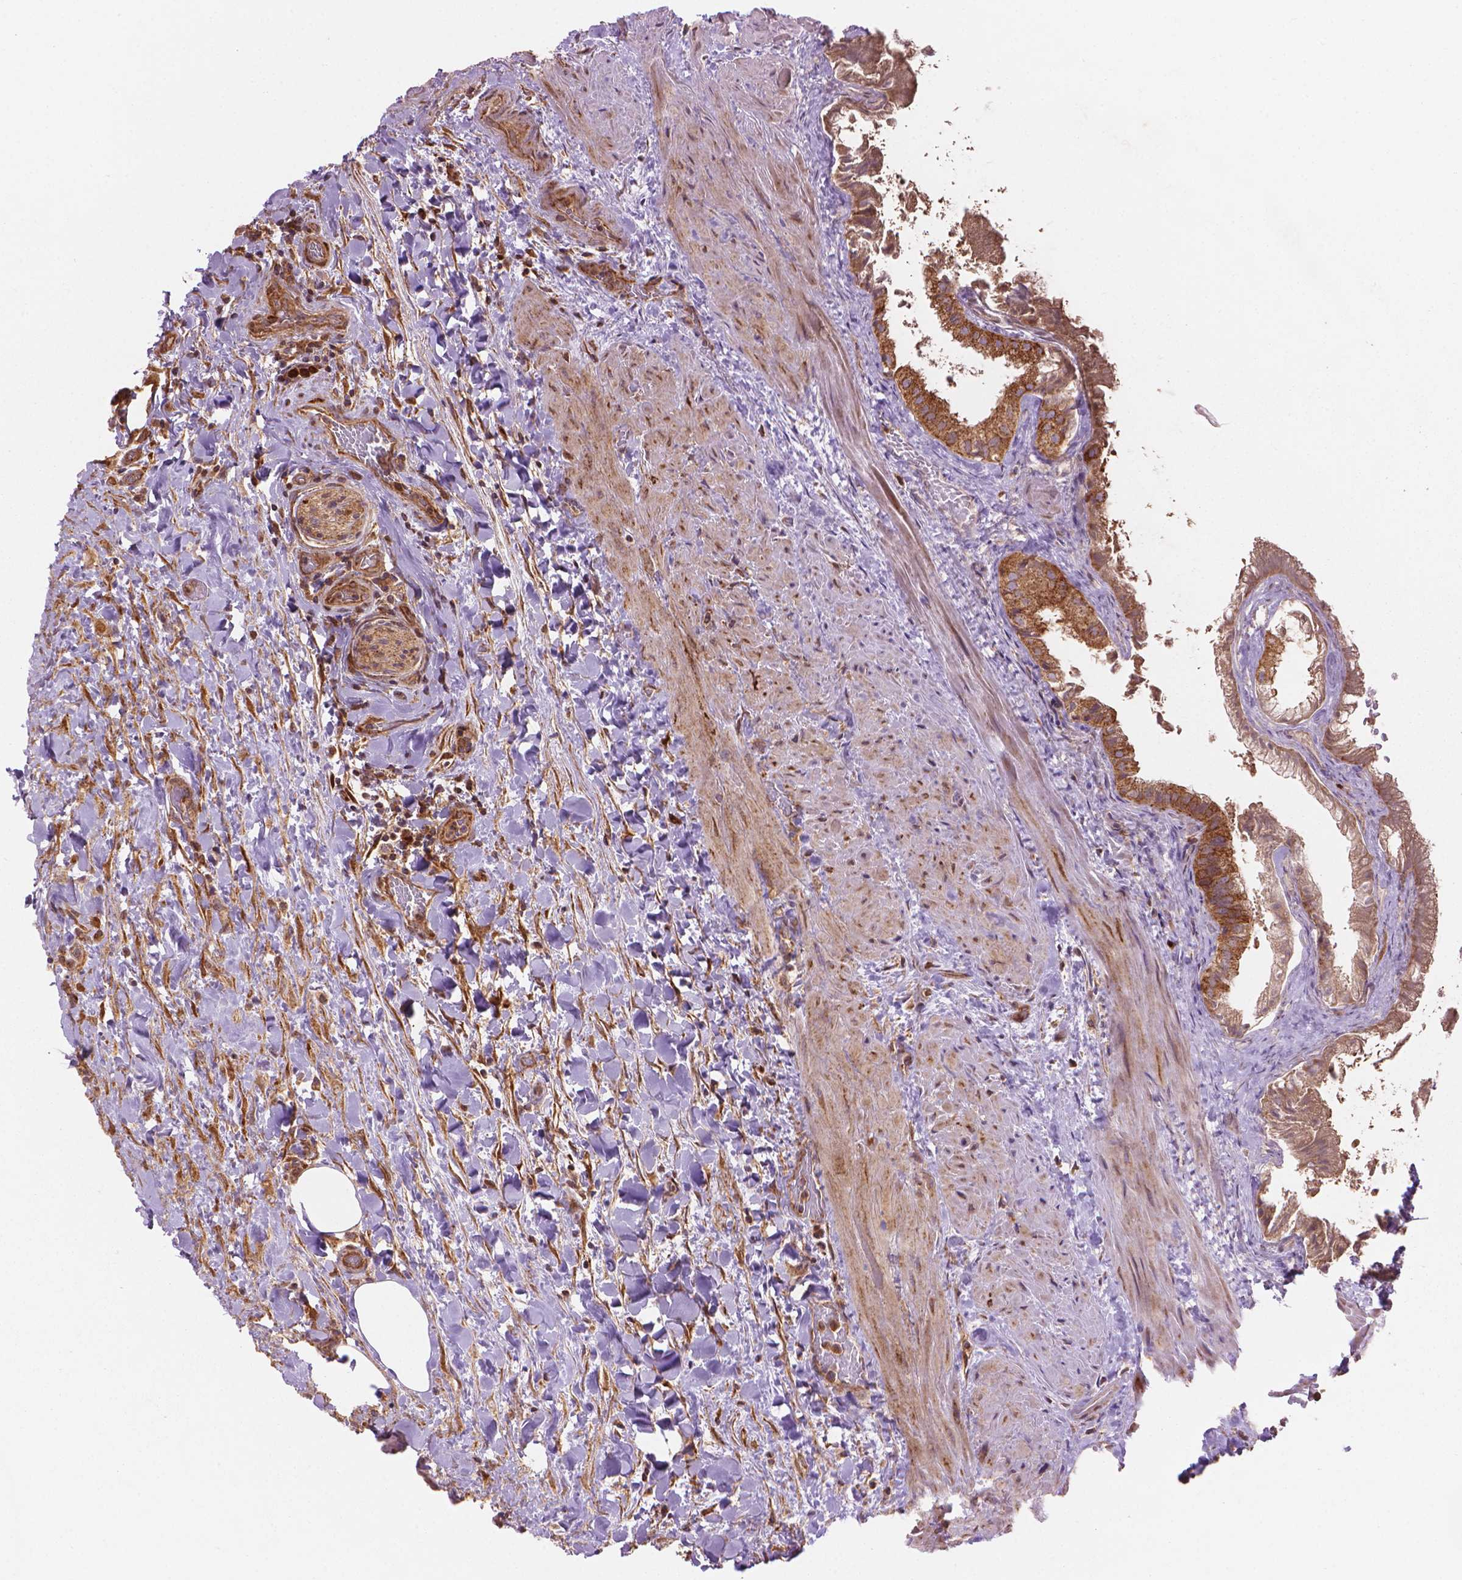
{"staining": {"intensity": "moderate", "quantity": ">75%", "location": "cytoplasmic/membranous"}, "tissue": "gallbladder", "cell_type": "Glandular cells", "image_type": "normal", "snomed": [{"axis": "morphology", "description": "Normal tissue, NOS"}, {"axis": "topography", "description": "Gallbladder"}], "caption": "Moderate cytoplasmic/membranous staining for a protein is appreciated in about >75% of glandular cells of benign gallbladder using immunohistochemistry.", "gene": "VARS2", "patient": {"sex": "male", "age": 70}}